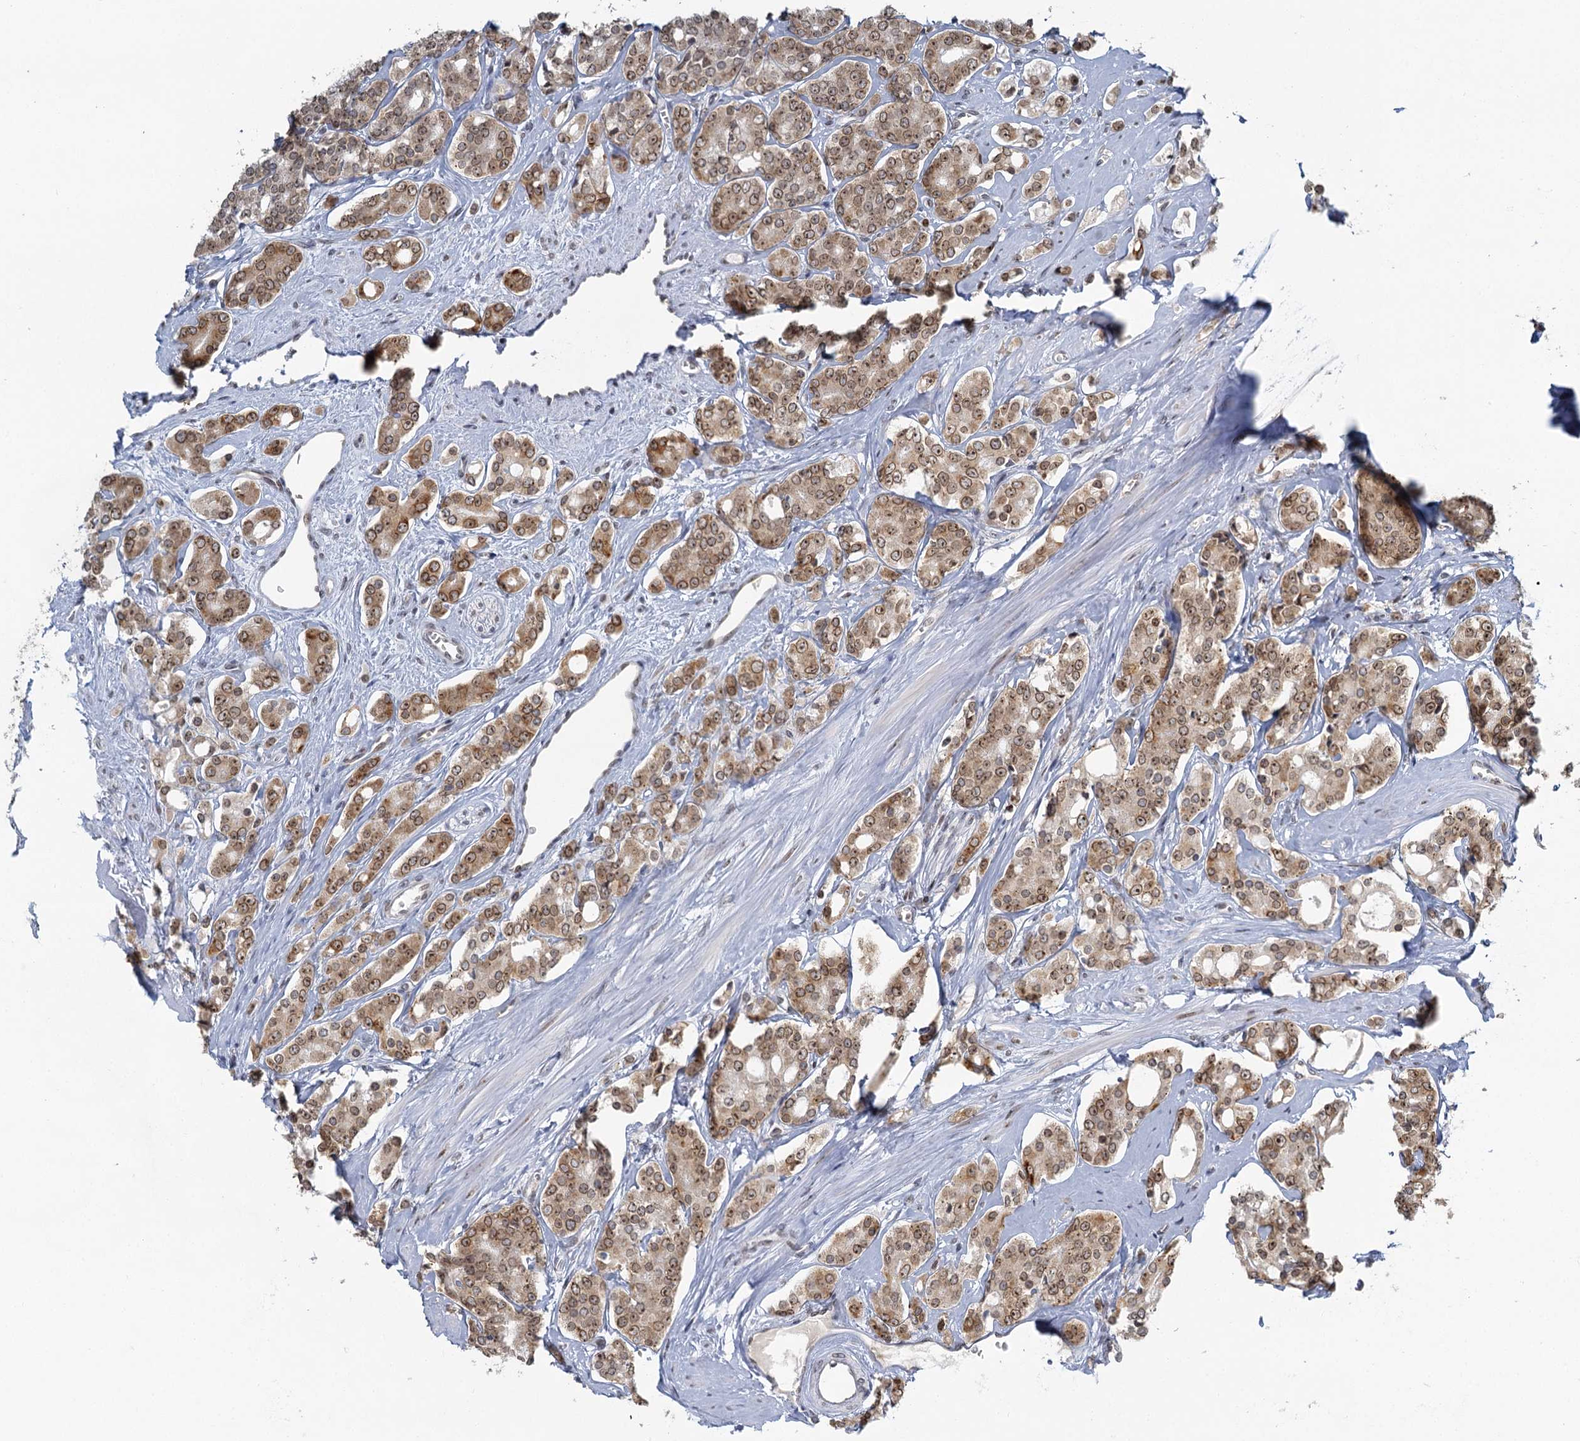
{"staining": {"intensity": "moderate", "quantity": ">75%", "location": "cytoplasmic/membranous,nuclear"}, "tissue": "prostate cancer", "cell_type": "Tumor cells", "image_type": "cancer", "snomed": [{"axis": "morphology", "description": "Adenocarcinoma, High grade"}, {"axis": "topography", "description": "Prostate"}], "caption": "A high-resolution micrograph shows immunohistochemistry staining of prostate high-grade adenocarcinoma, which shows moderate cytoplasmic/membranous and nuclear staining in about >75% of tumor cells.", "gene": "TREX1", "patient": {"sex": "male", "age": 62}}